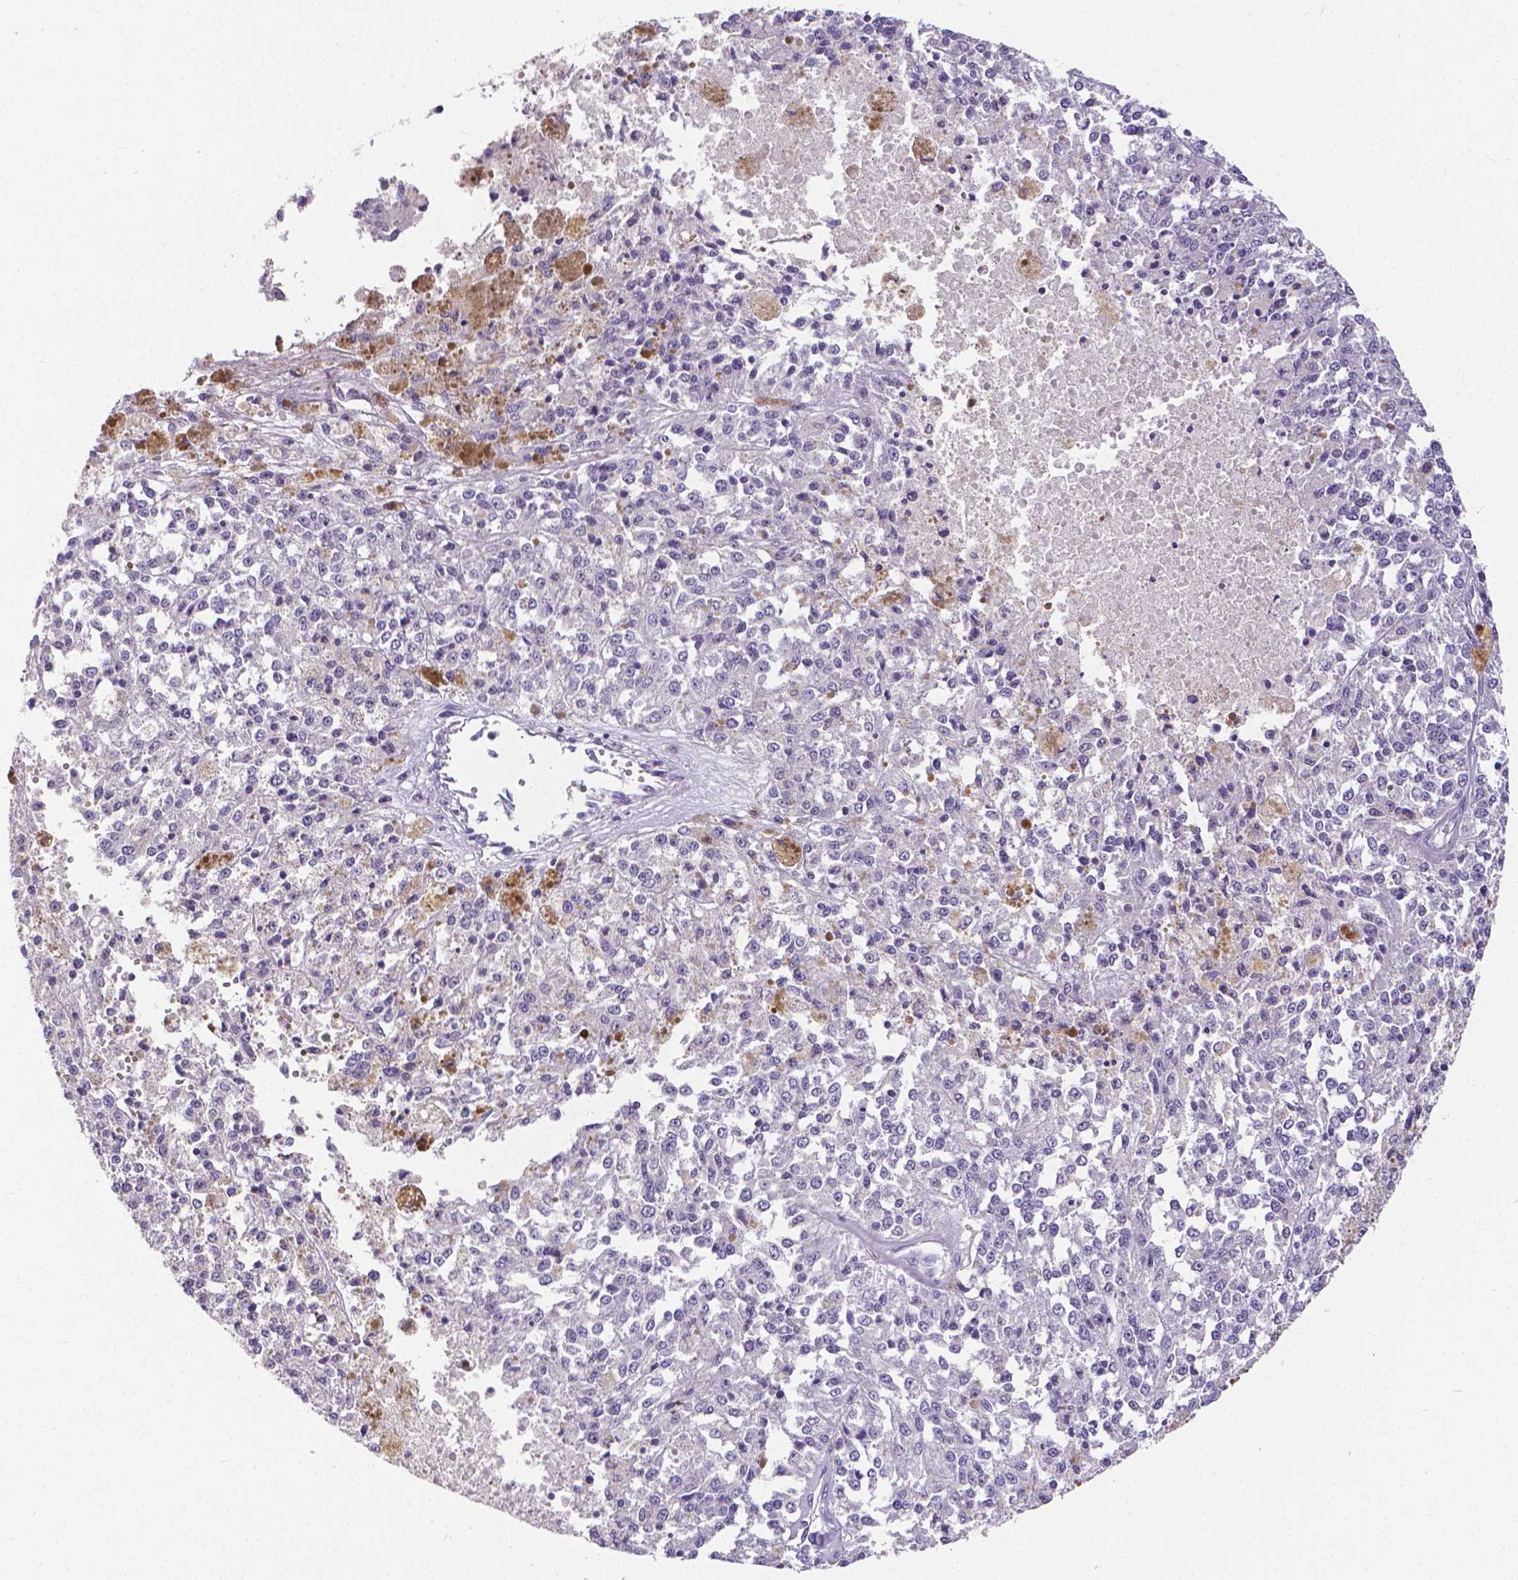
{"staining": {"intensity": "negative", "quantity": "none", "location": "none"}, "tissue": "melanoma", "cell_type": "Tumor cells", "image_type": "cancer", "snomed": [{"axis": "morphology", "description": "Malignant melanoma, Metastatic site"}, {"axis": "topography", "description": "Lymph node"}], "caption": "Melanoma was stained to show a protein in brown. There is no significant staining in tumor cells. (DAB immunohistochemistry (IHC) with hematoxylin counter stain).", "gene": "CD4", "patient": {"sex": "female", "age": 64}}